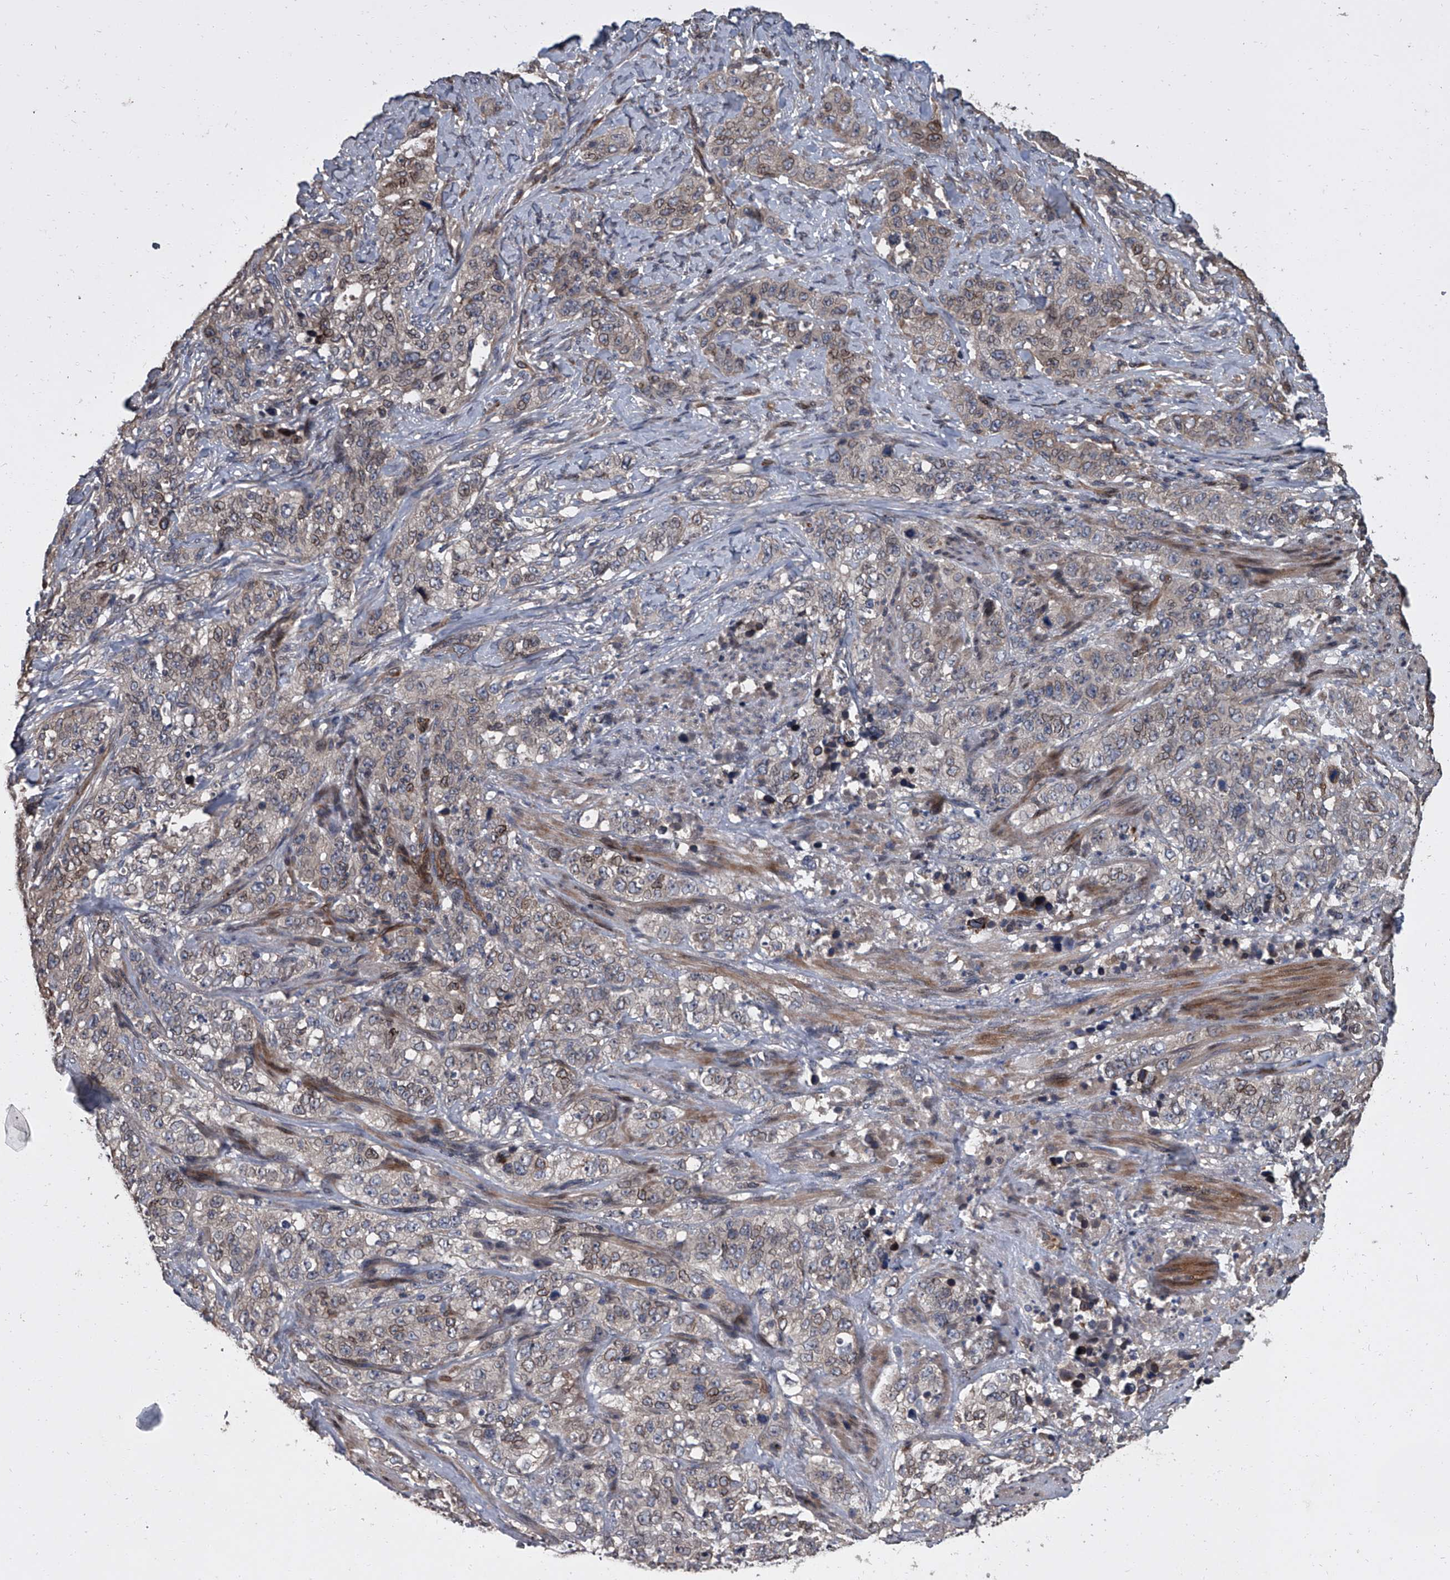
{"staining": {"intensity": "moderate", "quantity": "<25%", "location": "cytoplasmic/membranous,nuclear"}, "tissue": "stomach cancer", "cell_type": "Tumor cells", "image_type": "cancer", "snomed": [{"axis": "morphology", "description": "Adenocarcinoma, NOS"}, {"axis": "topography", "description": "Stomach"}], "caption": "Stomach cancer stained with a brown dye exhibits moderate cytoplasmic/membranous and nuclear positive expression in approximately <25% of tumor cells.", "gene": "LRRC8C", "patient": {"sex": "male", "age": 48}}